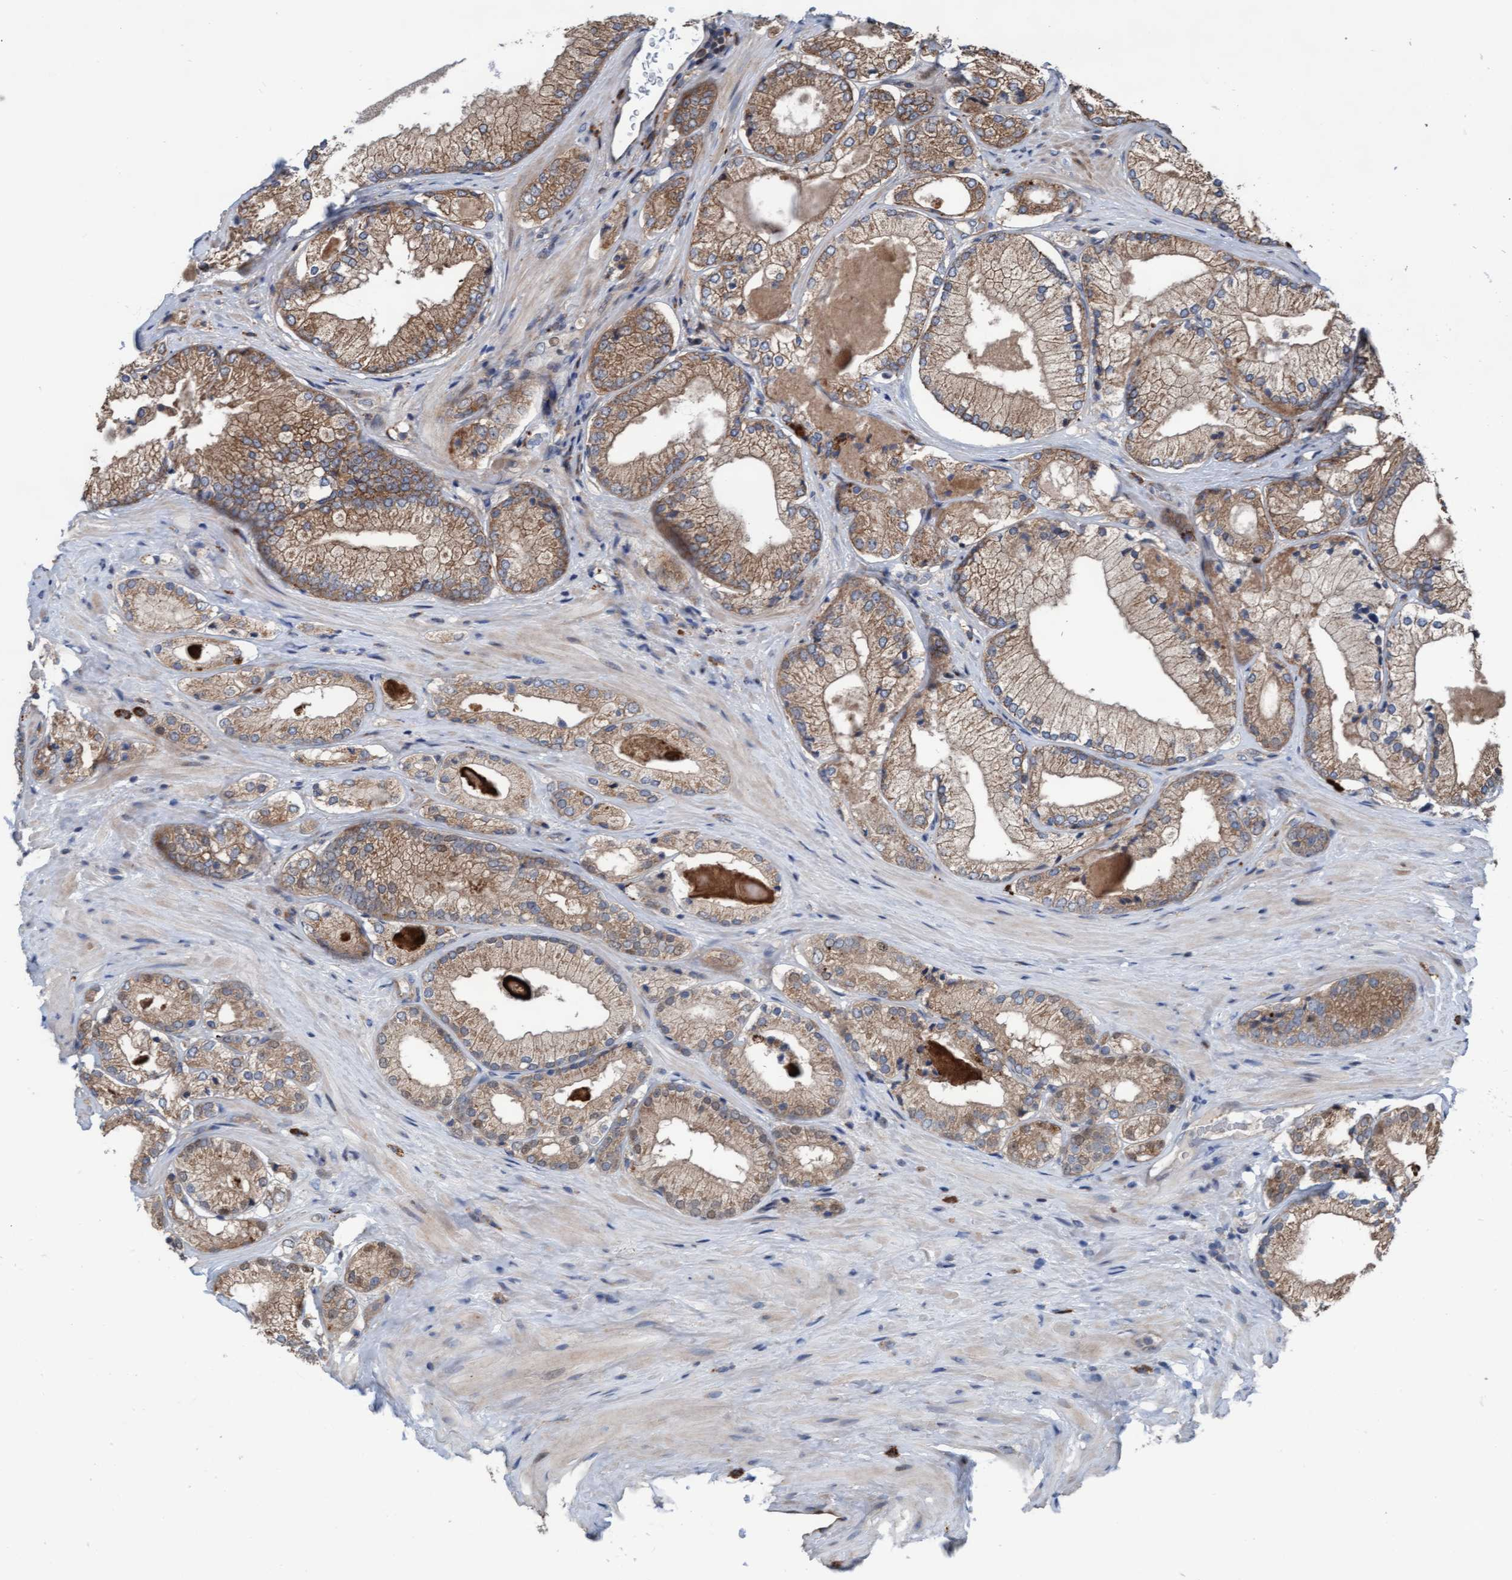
{"staining": {"intensity": "weak", "quantity": ">75%", "location": "cytoplasmic/membranous"}, "tissue": "prostate cancer", "cell_type": "Tumor cells", "image_type": "cancer", "snomed": [{"axis": "morphology", "description": "Adenocarcinoma, Low grade"}, {"axis": "topography", "description": "Prostate"}], "caption": "A photomicrograph showing weak cytoplasmic/membranous staining in approximately >75% of tumor cells in low-grade adenocarcinoma (prostate), as visualized by brown immunohistochemical staining.", "gene": "KLHL26", "patient": {"sex": "male", "age": 65}}